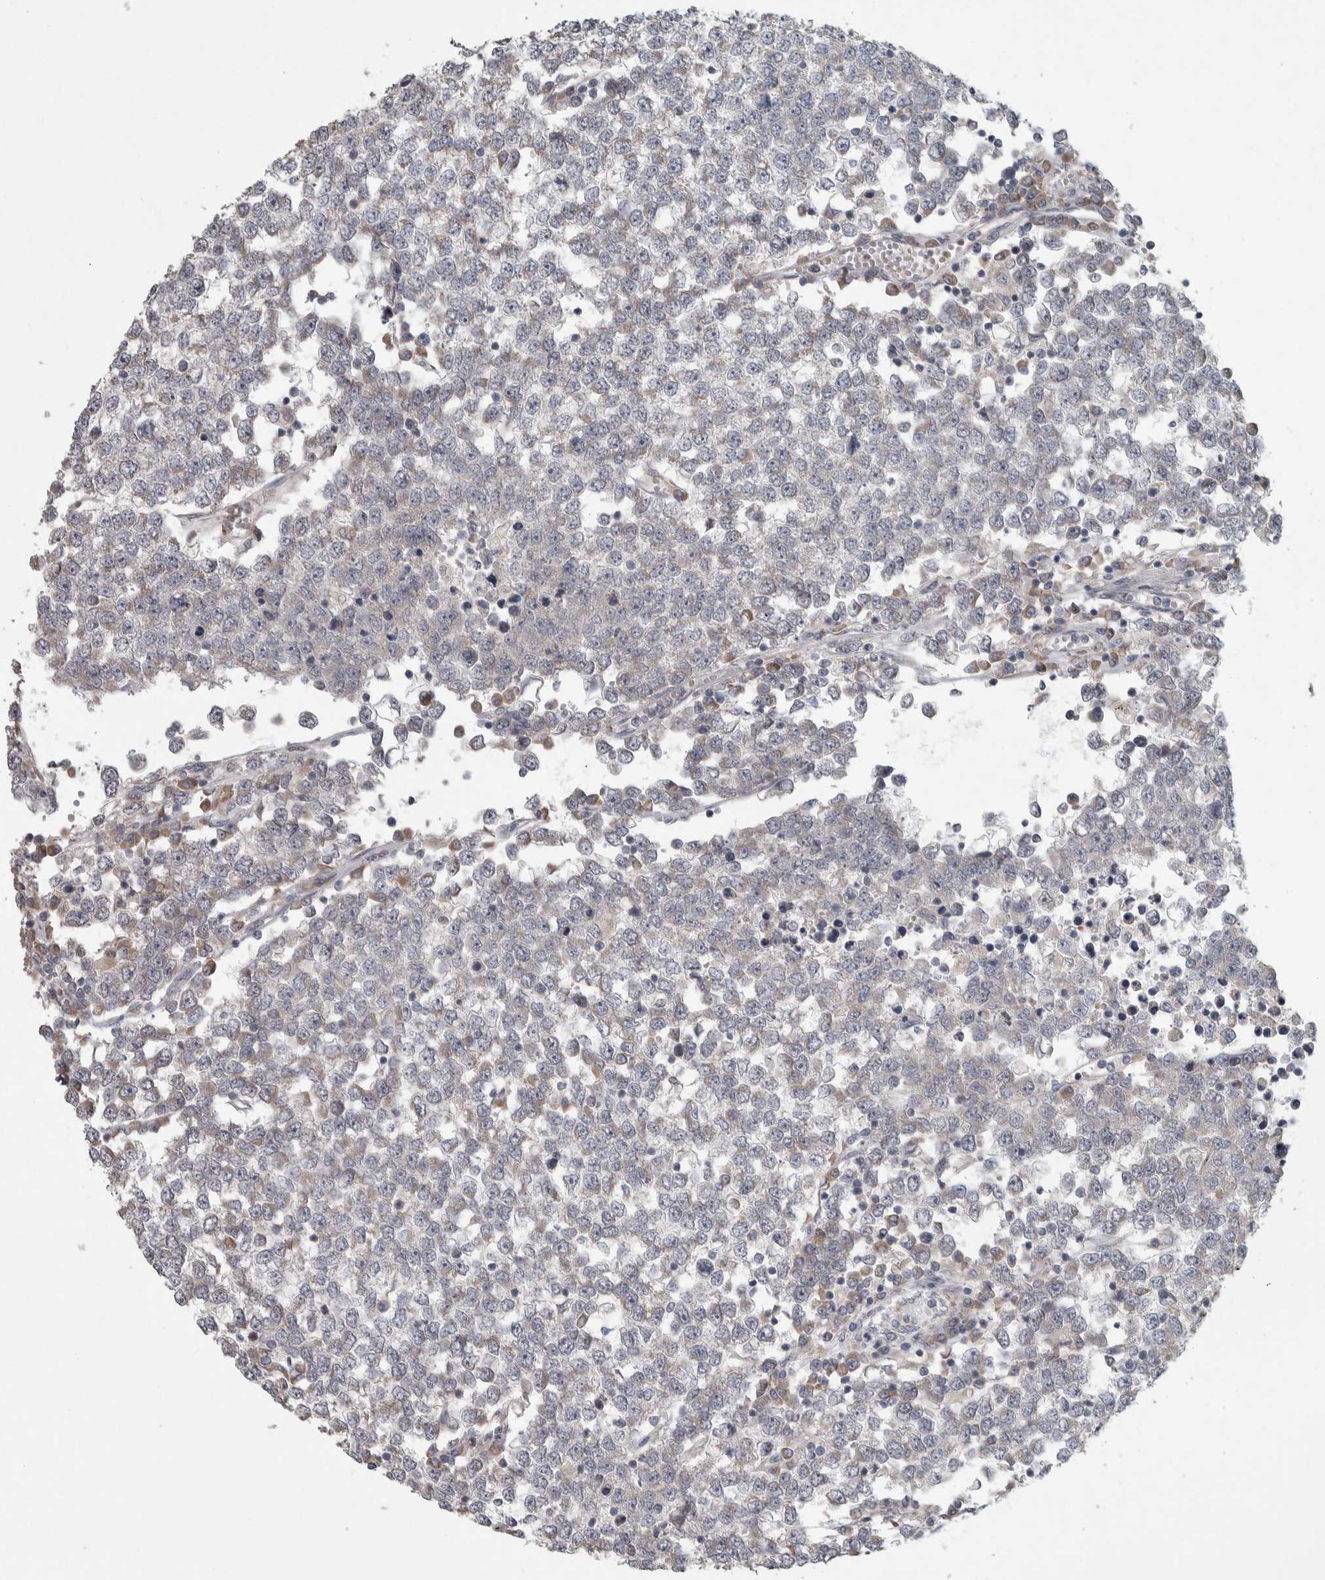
{"staining": {"intensity": "negative", "quantity": "none", "location": "none"}, "tissue": "testis cancer", "cell_type": "Tumor cells", "image_type": "cancer", "snomed": [{"axis": "morphology", "description": "Seminoma, NOS"}, {"axis": "topography", "description": "Testis"}], "caption": "This is an IHC image of testis seminoma. There is no positivity in tumor cells.", "gene": "SRP68", "patient": {"sex": "male", "age": 65}}